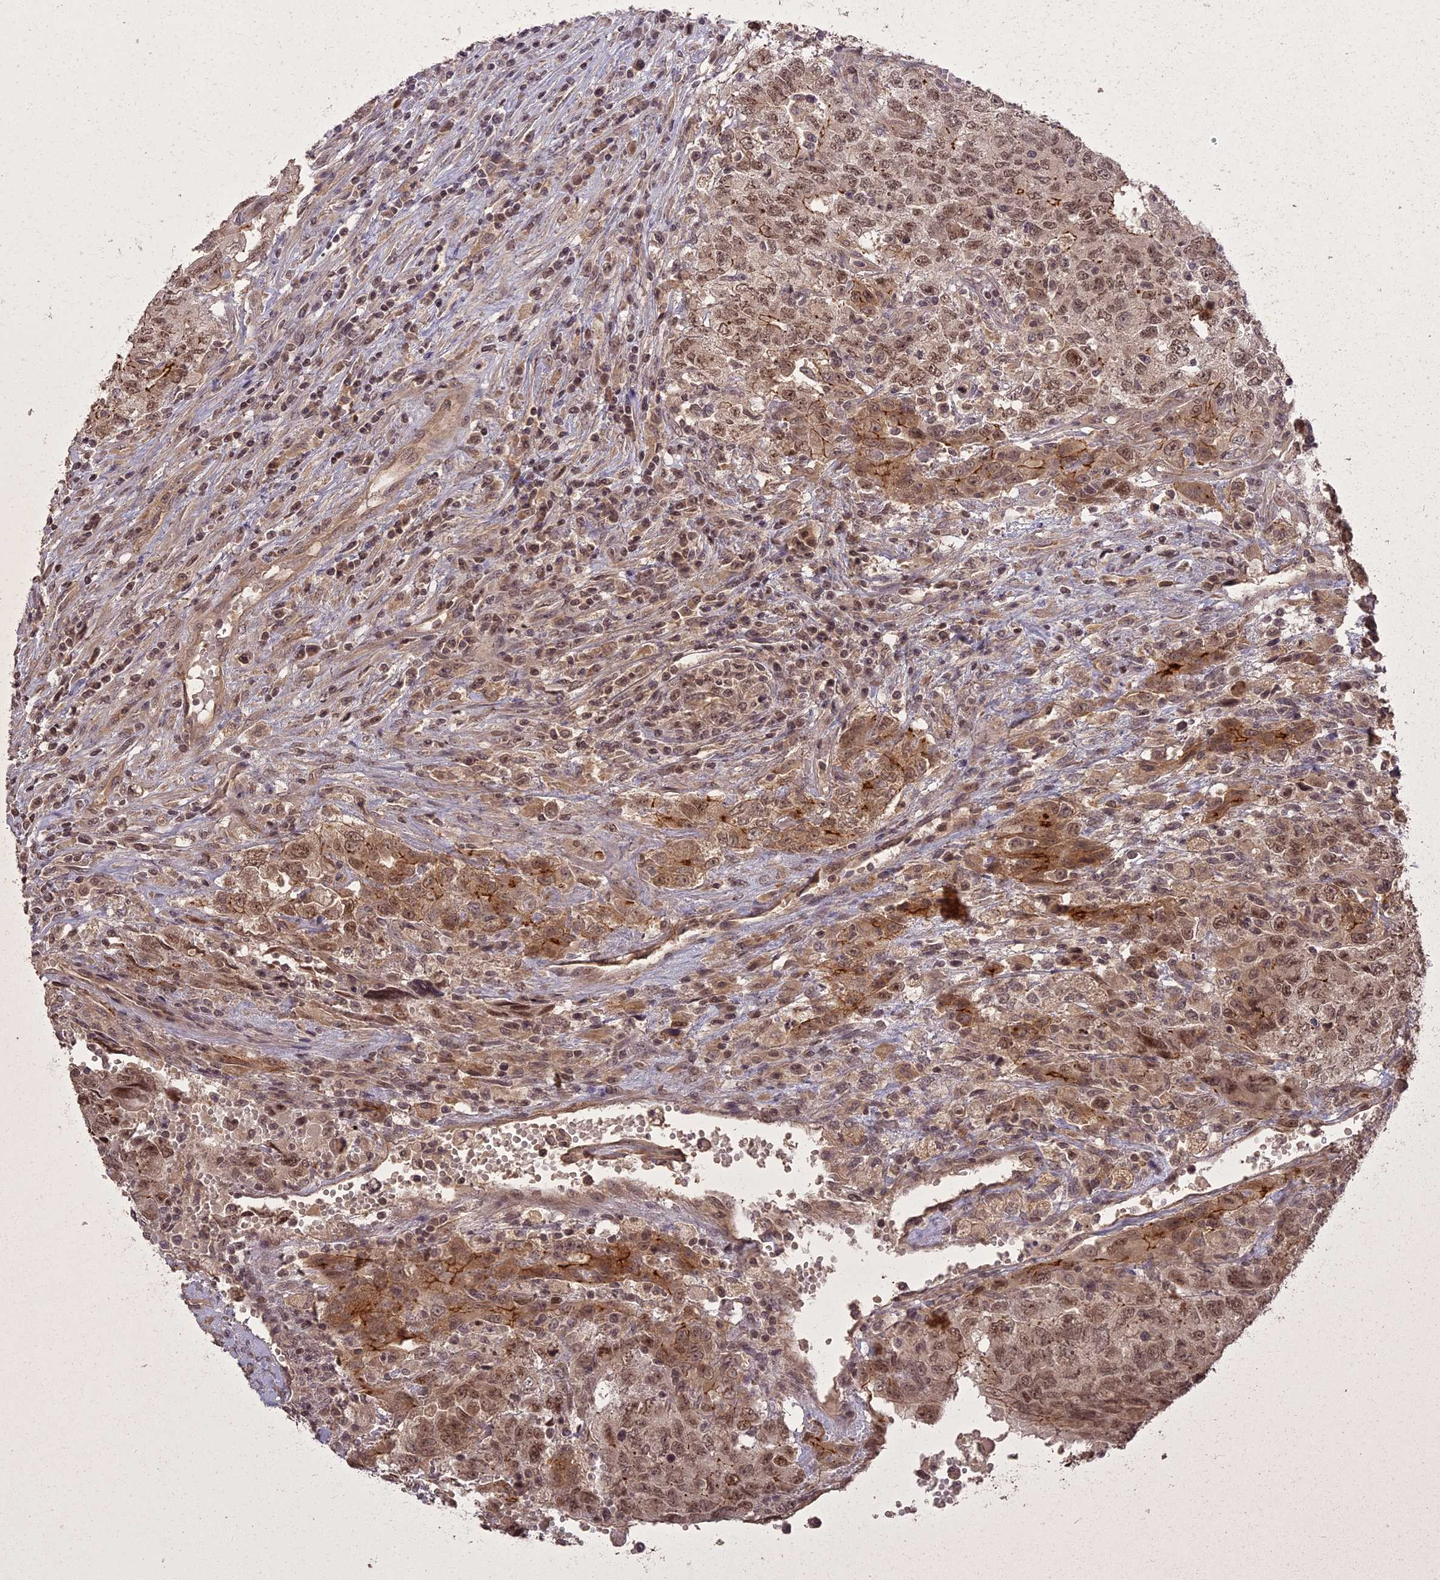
{"staining": {"intensity": "moderate", "quantity": ">75%", "location": "cytoplasmic/membranous,nuclear"}, "tissue": "testis cancer", "cell_type": "Tumor cells", "image_type": "cancer", "snomed": [{"axis": "morphology", "description": "Carcinoma, Embryonal, NOS"}, {"axis": "topography", "description": "Testis"}], "caption": "Immunohistochemistry image of neoplastic tissue: human testis cancer (embryonal carcinoma) stained using immunohistochemistry (IHC) shows medium levels of moderate protein expression localized specifically in the cytoplasmic/membranous and nuclear of tumor cells, appearing as a cytoplasmic/membranous and nuclear brown color.", "gene": "ING5", "patient": {"sex": "male", "age": 34}}